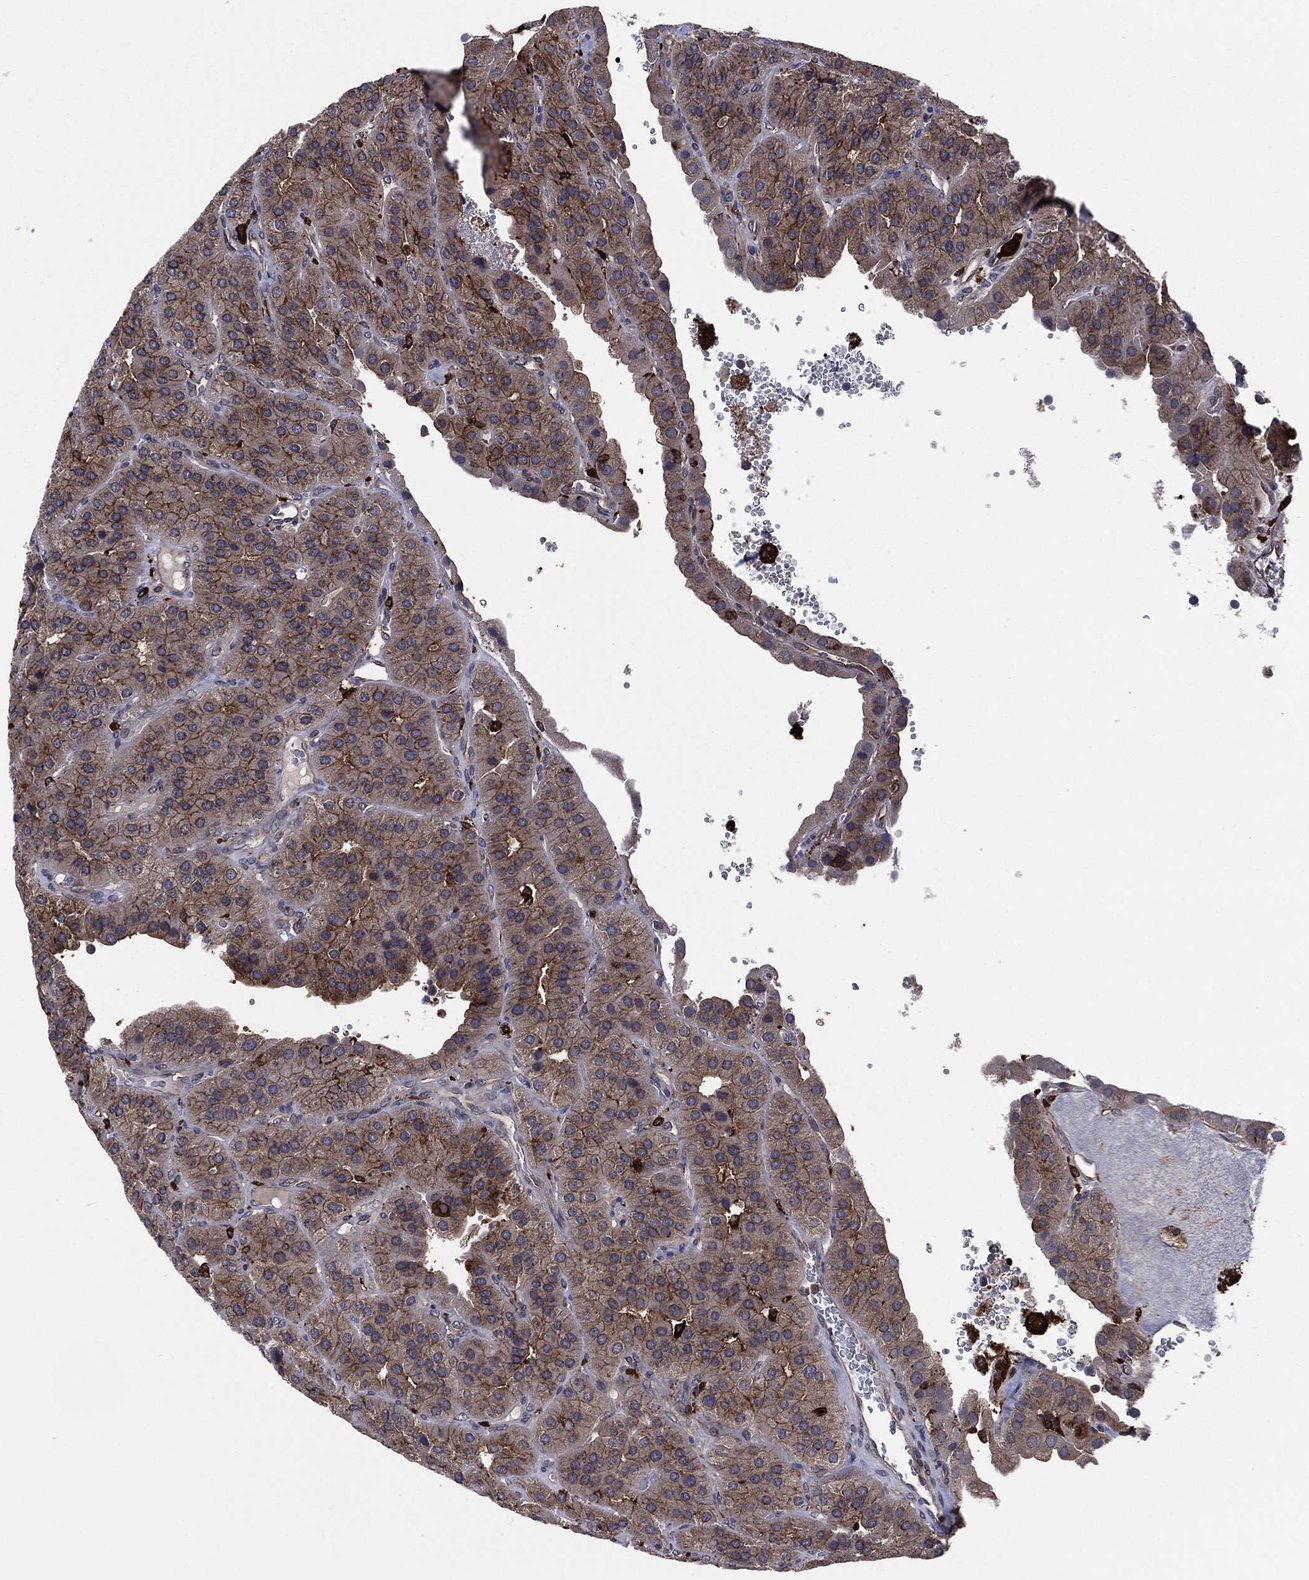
{"staining": {"intensity": "moderate", "quantity": ">75%", "location": "cytoplasmic/membranous"}, "tissue": "parathyroid gland", "cell_type": "Glandular cells", "image_type": "normal", "snomed": [{"axis": "morphology", "description": "Normal tissue, NOS"}, {"axis": "morphology", "description": "Adenoma, NOS"}, {"axis": "topography", "description": "Parathyroid gland"}], "caption": "Approximately >75% of glandular cells in normal human parathyroid gland reveal moderate cytoplasmic/membranous protein positivity as visualized by brown immunohistochemical staining.", "gene": "C2orf76", "patient": {"sex": "female", "age": 86}}